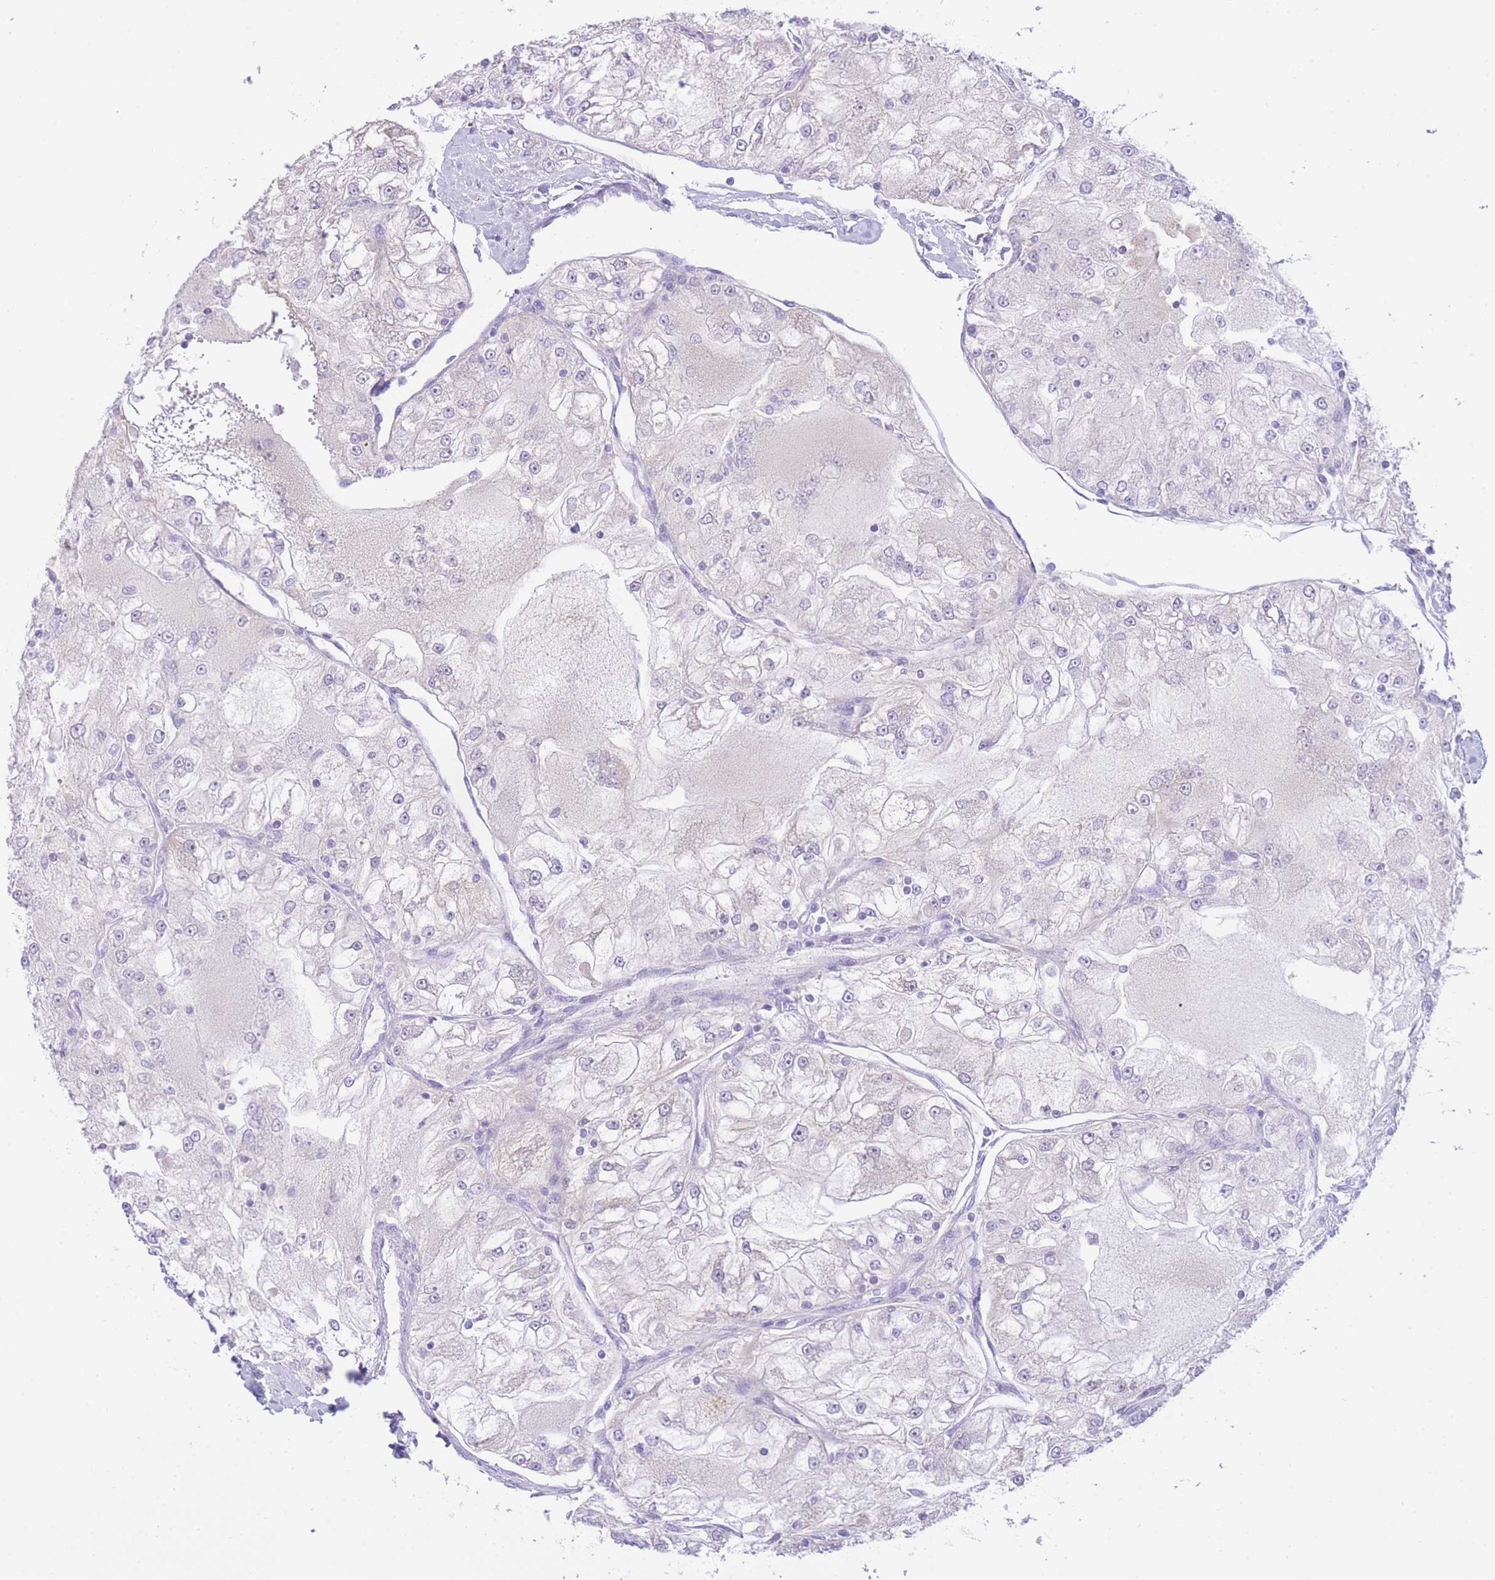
{"staining": {"intensity": "negative", "quantity": "none", "location": "none"}, "tissue": "renal cancer", "cell_type": "Tumor cells", "image_type": "cancer", "snomed": [{"axis": "morphology", "description": "Adenocarcinoma, NOS"}, {"axis": "topography", "description": "Kidney"}], "caption": "Immunohistochemistry (IHC) micrograph of renal cancer (adenocarcinoma) stained for a protein (brown), which exhibits no expression in tumor cells.", "gene": "ZNF212", "patient": {"sex": "female", "age": 72}}